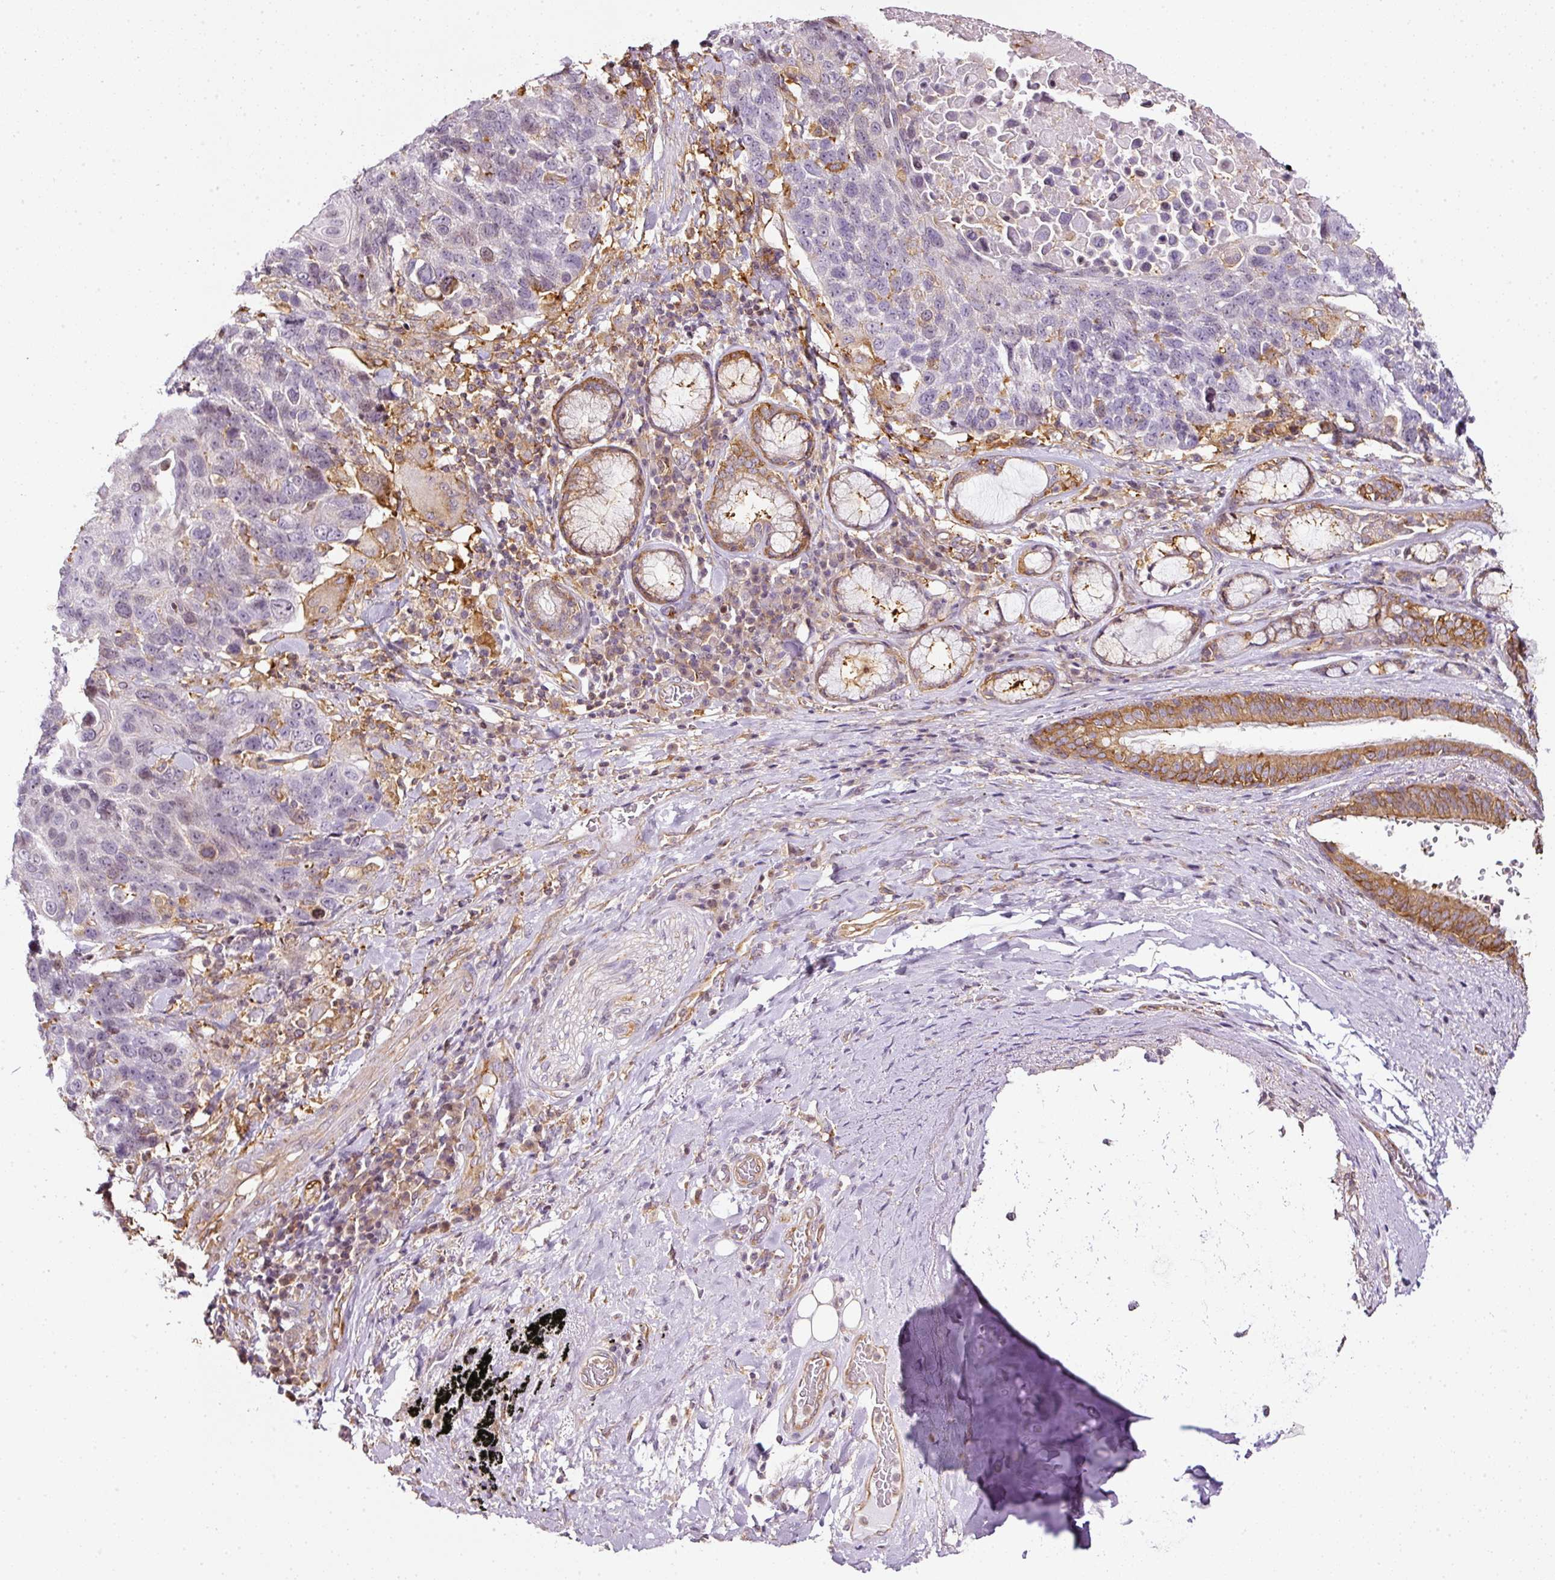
{"staining": {"intensity": "negative", "quantity": "none", "location": "none"}, "tissue": "lung cancer", "cell_type": "Tumor cells", "image_type": "cancer", "snomed": [{"axis": "morphology", "description": "Squamous cell carcinoma, NOS"}, {"axis": "topography", "description": "Lung"}], "caption": "Immunohistochemical staining of lung squamous cell carcinoma reveals no significant staining in tumor cells. (IHC, brightfield microscopy, high magnification).", "gene": "SCNM1", "patient": {"sex": "male", "age": 66}}